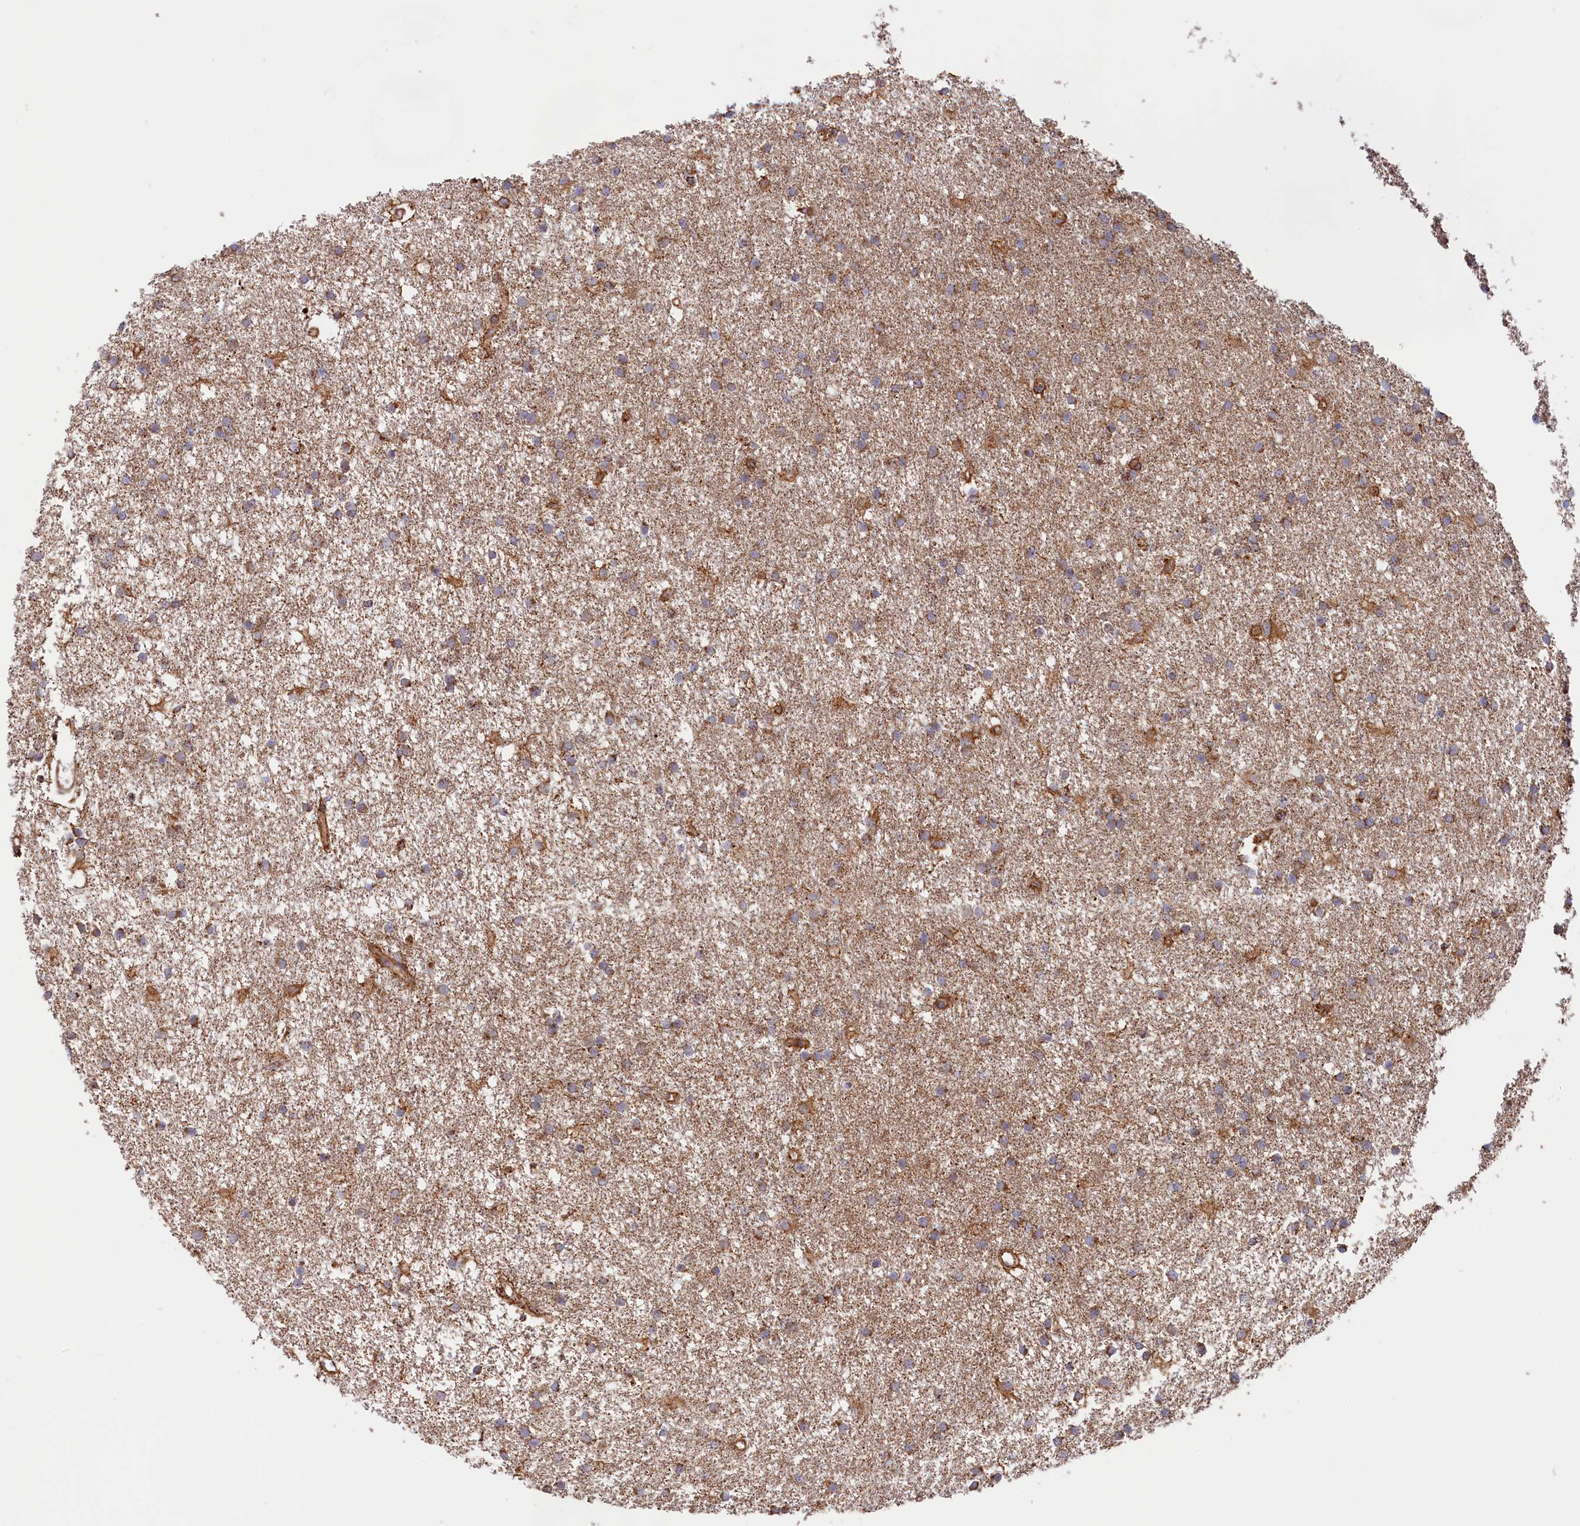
{"staining": {"intensity": "moderate", "quantity": "25%-75%", "location": "cytoplasmic/membranous"}, "tissue": "glioma", "cell_type": "Tumor cells", "image_type": "cancer", "snomed": [{"axis": "morphology", "description": "Glioma, malignant, High grade"}, {"axis": "topography", "description": "Brain"}], "caption": "Tumor cells demonstrate moderate cytoplasmic/membranous positivity in about 25%-75% of cells in malignant high-grade glioma.", "gene": "MACROD1", "patient": {"sex": "male", "age": 77}}